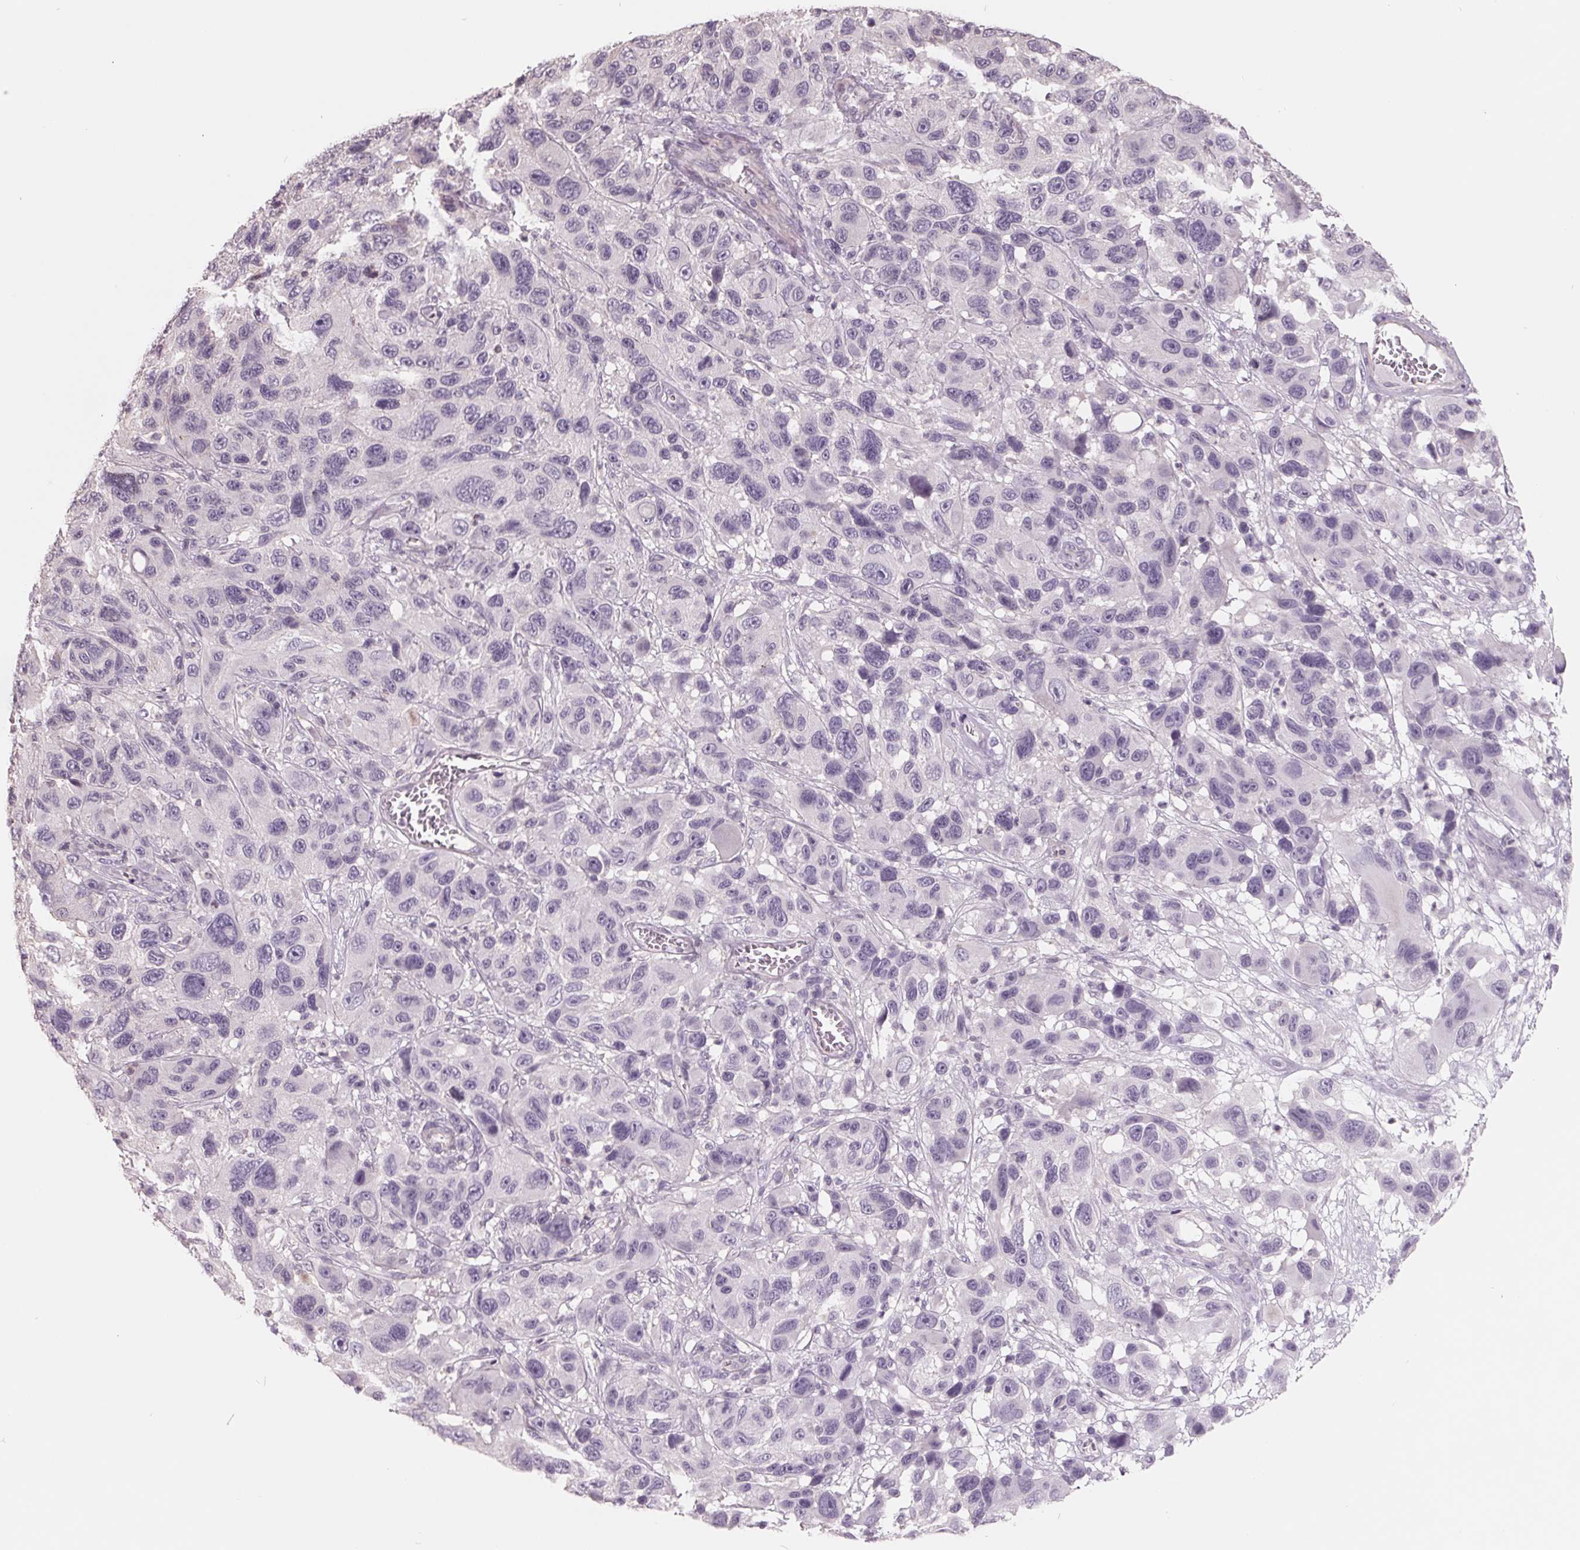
{"staining": {"intensity": "negative", "quantity": "none", "location": "none"}, "tissue": "melanoma", "cell_type": "Tumor cells", "image_type": "cancer", "snomed": [{"axis": "morphology", "description": "Malignant melanoma, NOS"}, {"axis": "topography", "description": "Skin"}], "caption": "IHC of melanoma displays no expression in tumor cells. (DAB IHC, high magnification).", "gene": "FTCD", "patient": {"sex": "male", "age": 53}}